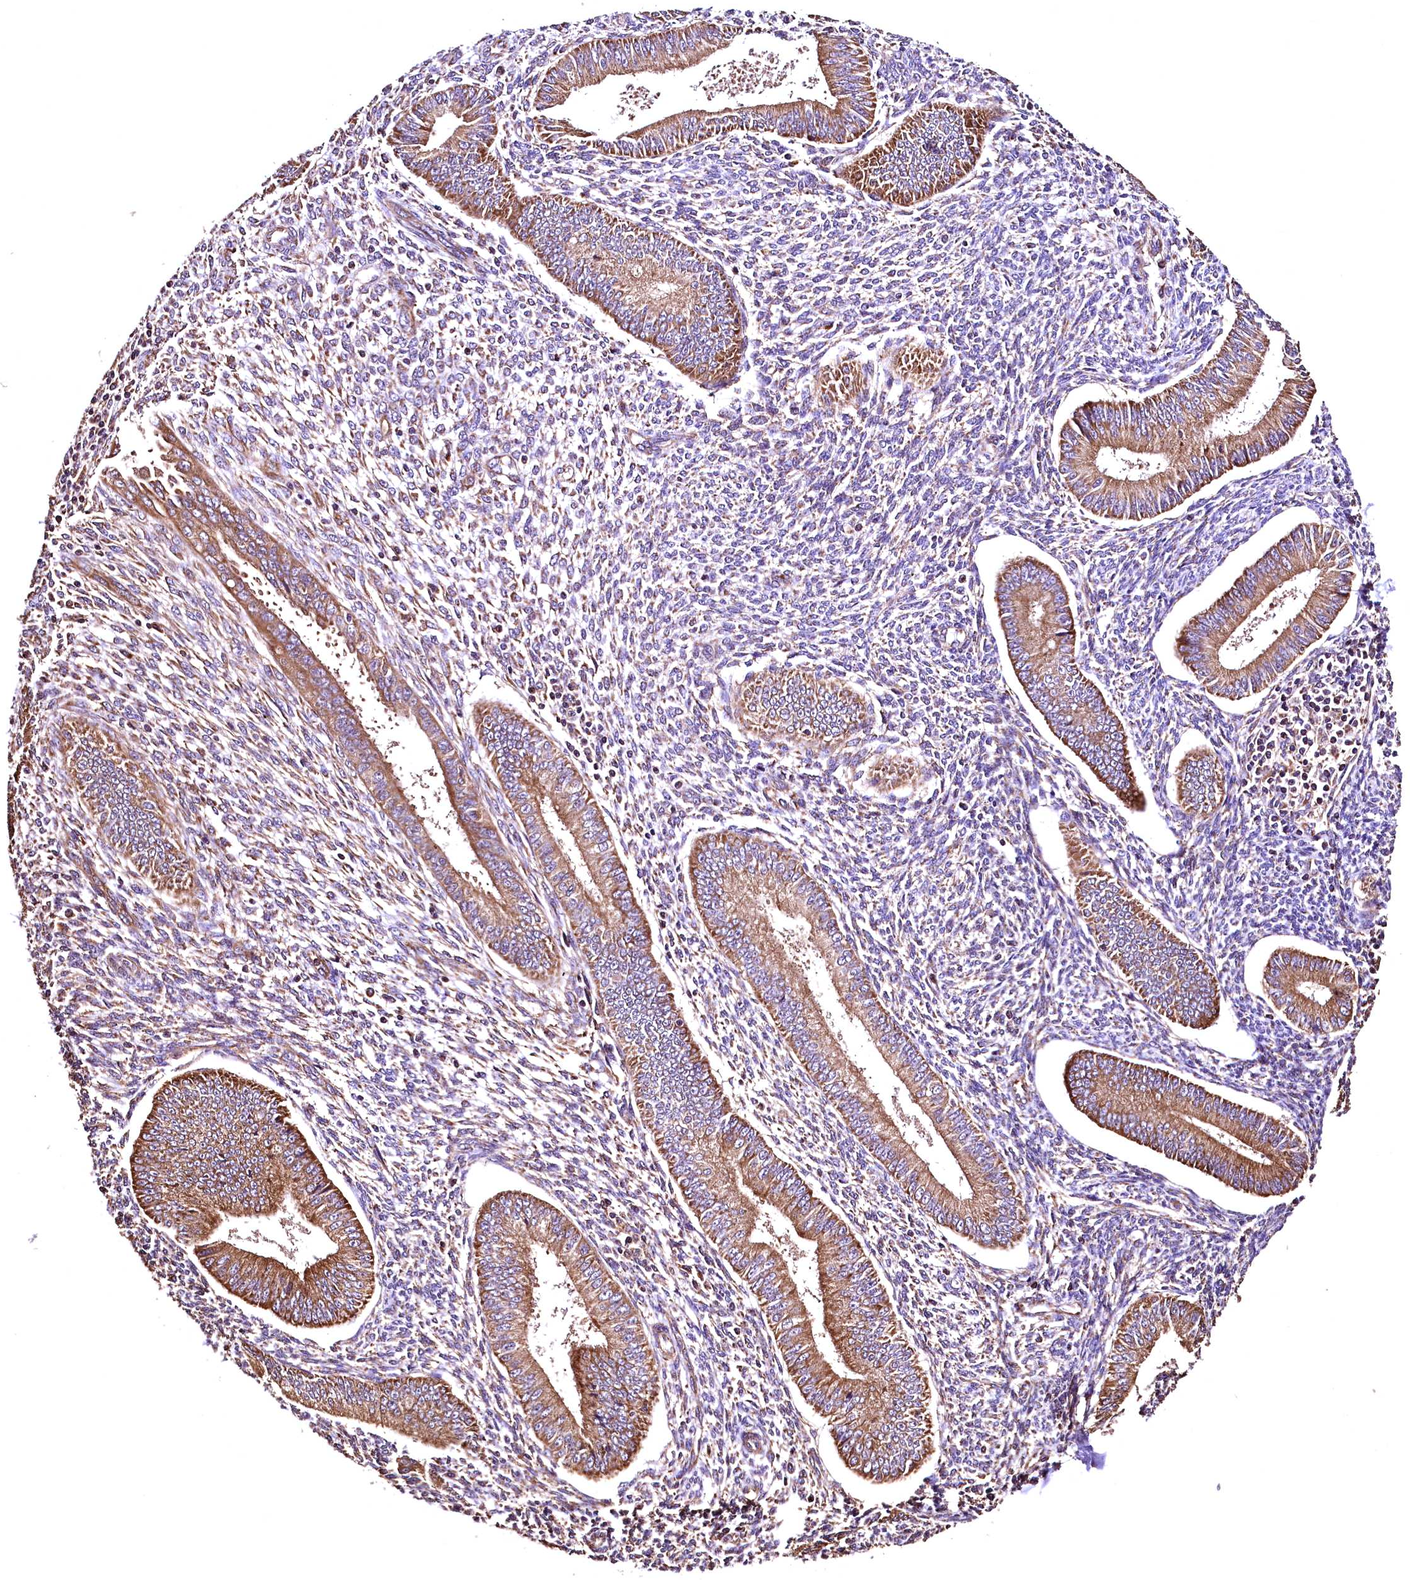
{"staining": {"intensity": "moderate", "quantity": "25%-75%", "location": "cytoplasmic/membranous"}, "tissue": "endometrium", "cell_type": "Cells in endometrial stroma", "image_type": "normal", "snomed": [{"axis": "morphology", "description": "Normal tissue, NOS"}, {"axis": "topography", "description": "Uterus"}, {"axis": "topography", "description": "Endometrium"}], "caption": "Protein expression analysis of unremarkable endometrium demonstrates moderate cytoplasmic/membranous positivity in approximately 25%-75% of cells in endometrial stroma. The protein is stained brown, and the nuclei are stained in blue (DAB (3,3'-diaminobenzidine) IHC with brightfield microscopy, high magnification).", "gene": "LRSAM1", "patient": {"sex": "female", "age": 48}}